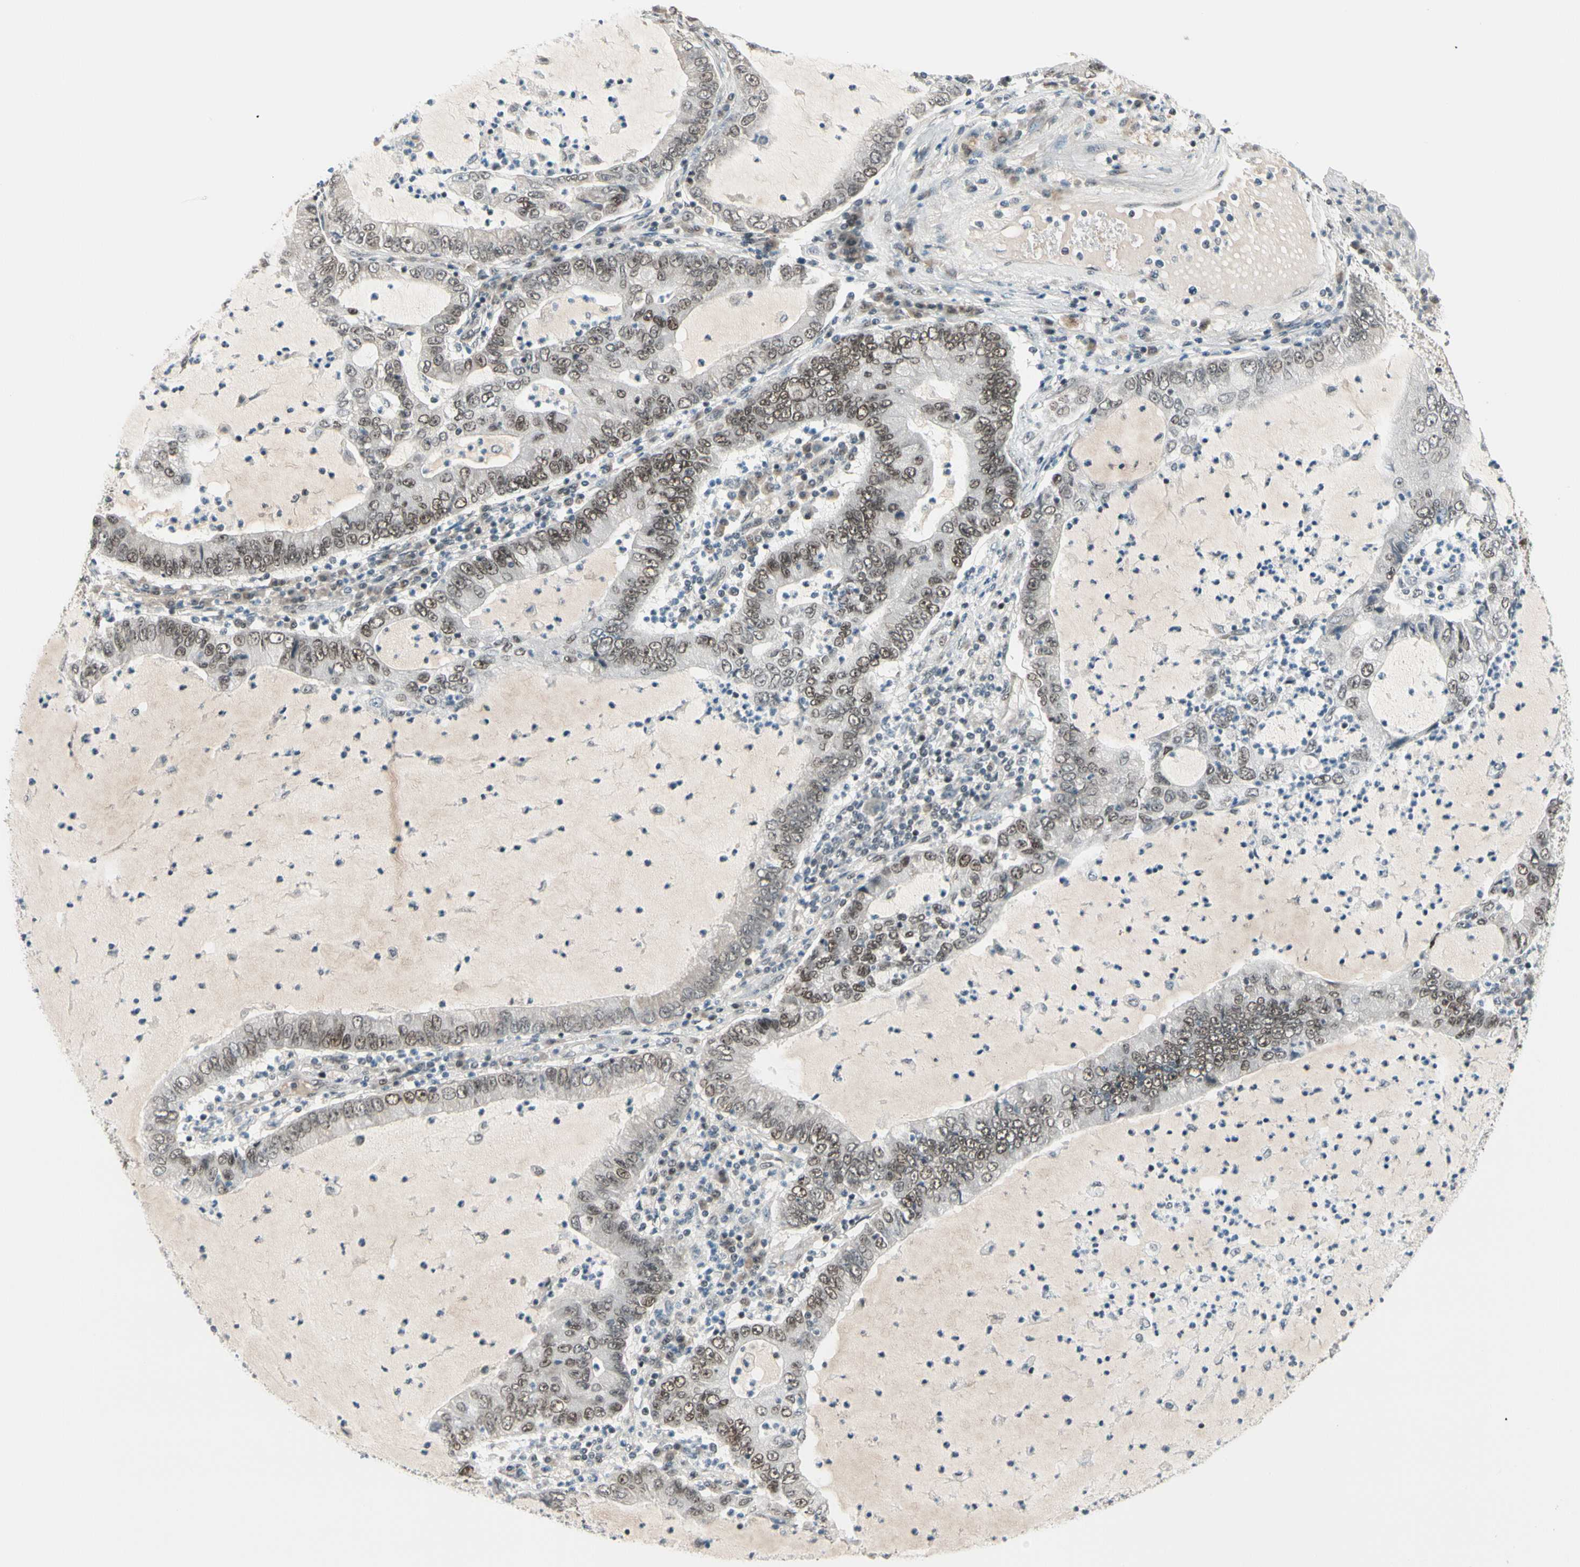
{"staining": {"intensity": "moderate", "quantity": "25%-75%", "location": "nuclear"}, "tissue": "lung cancer", "cell_type": "Tumor cells", "image_type": "cancer", "snomed": [{"axis": "morphology", "description": "Adenocarcinoma, NOS"}, {"axis": "topography", "description": "Lung"}], "caption": "Human lung adenocarcinoma stained for a protein (brown) reveals moderate nuclear positive staining in approximately 25%-75% of tumor cells.", "gene": "CHAMP1", "patient": {"sex": "female", "age": 51}}